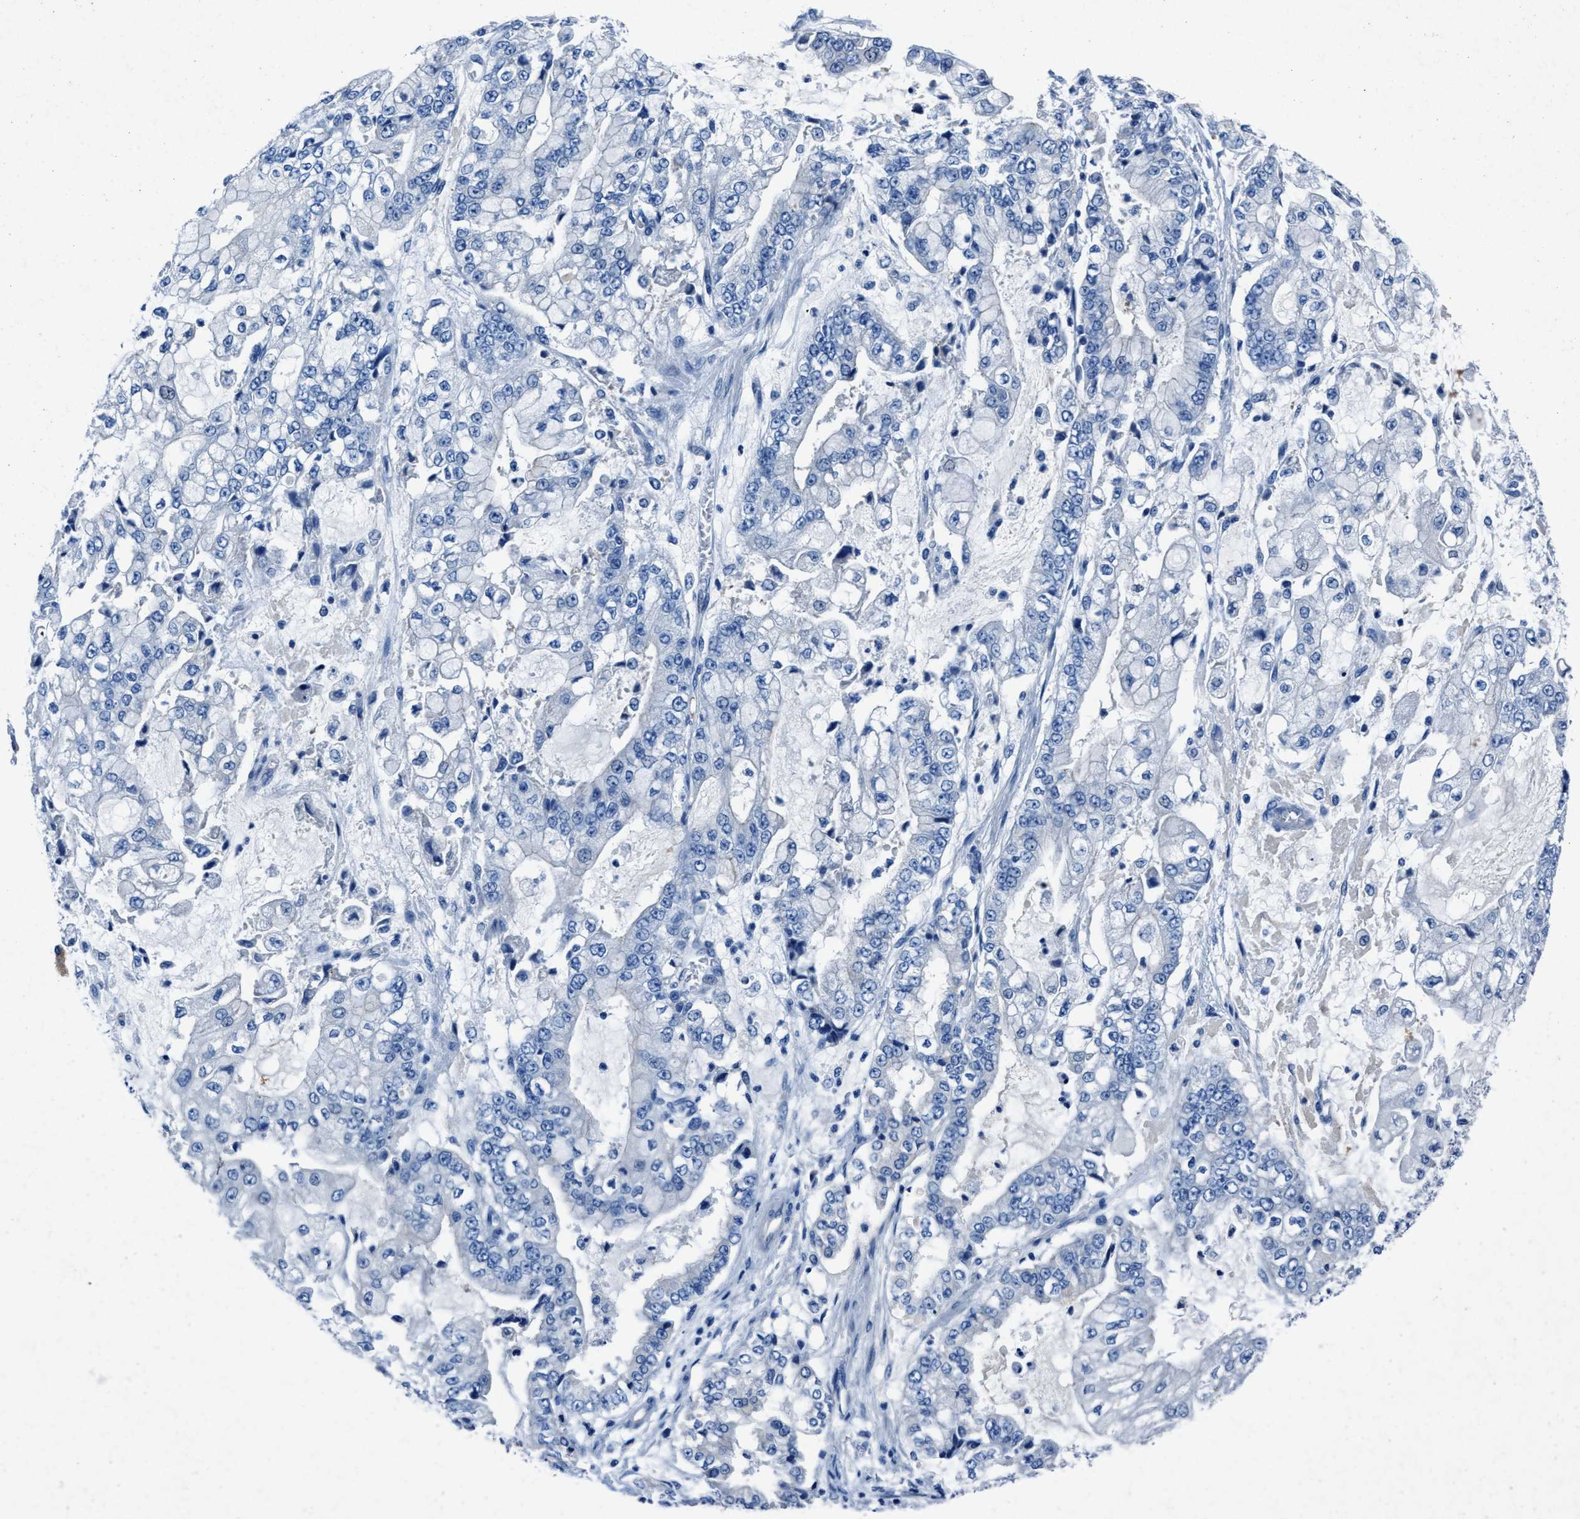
{"staining": {"intensity": "negative", "quantity": "none", "location": "none"}, "tissue": "stomach cancer", "cell_type": "Tumor cells", "image_type": "cancer", "snomed": [{"axis": "morphology", "description": "Adenocarcinoma, NOS"}, {"axis": "topography", "description": "Stomach"}], "caption": "An immunohistochemistry photomicrograph of adenocarcinoma (stomach) is shown. There is no staining in tumor cells of adenocarcinoma (stomach).", "gene": "NACAD", "patient": {"sex": "male", "age": 76}}